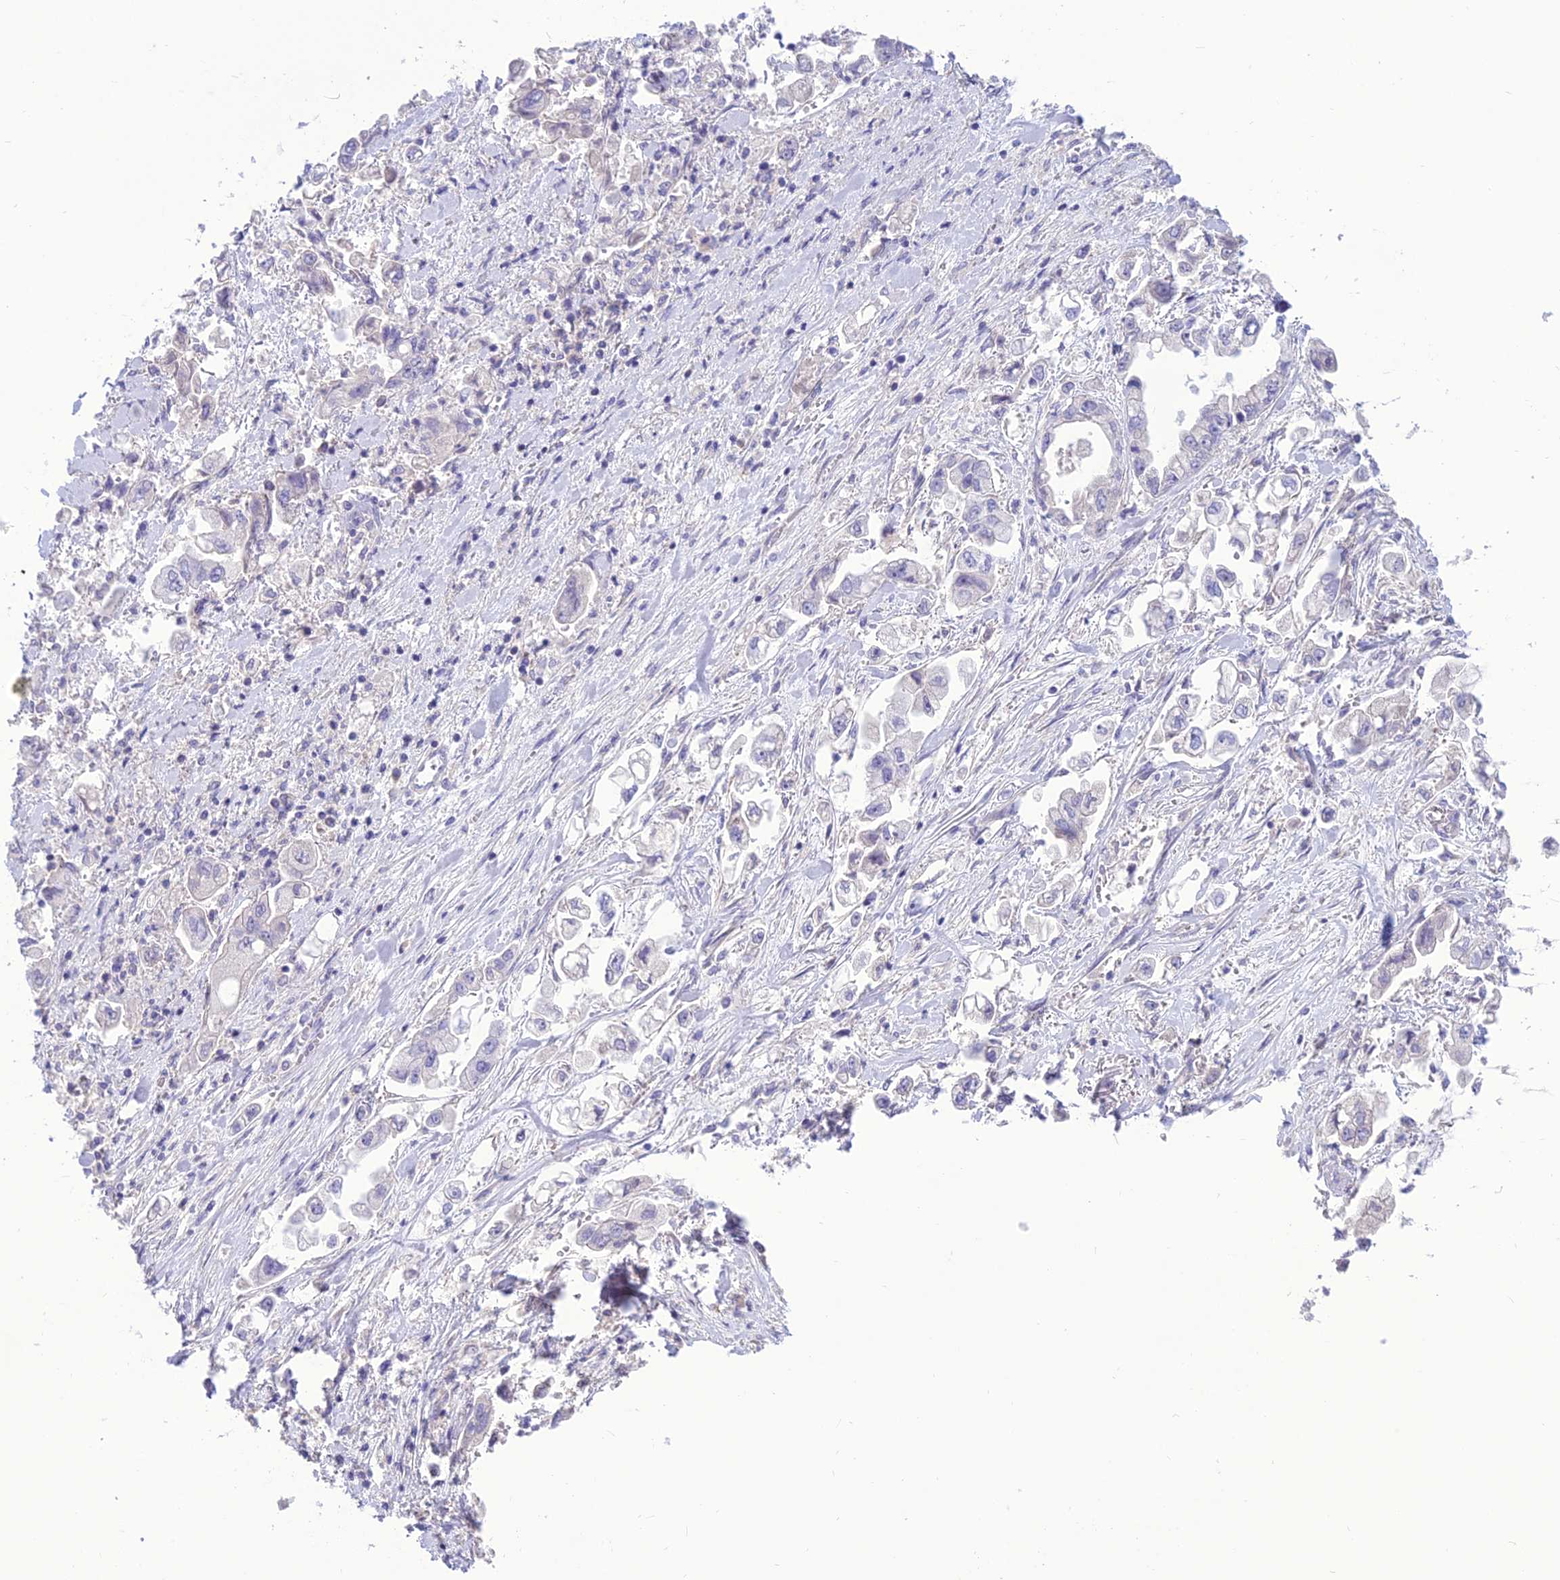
{"staining": {"intensity": "negative", "quantity": "none", "location": "none"}, "tissue": "stomach cancer", "cell_type": "Tumor cells", "image_type": "cancer", "snomed": [{"axis": "morphology", "description": "Adenocarcinoma, NOS"}, {"axis": "topography", "description": "Stomach"}], "caption": "Tumor cells are negative for protein expression in human stomach cancer (adenocarcinoma).", "gene": "TEKT3", "patient": {"sex": "male", "age": 62}}